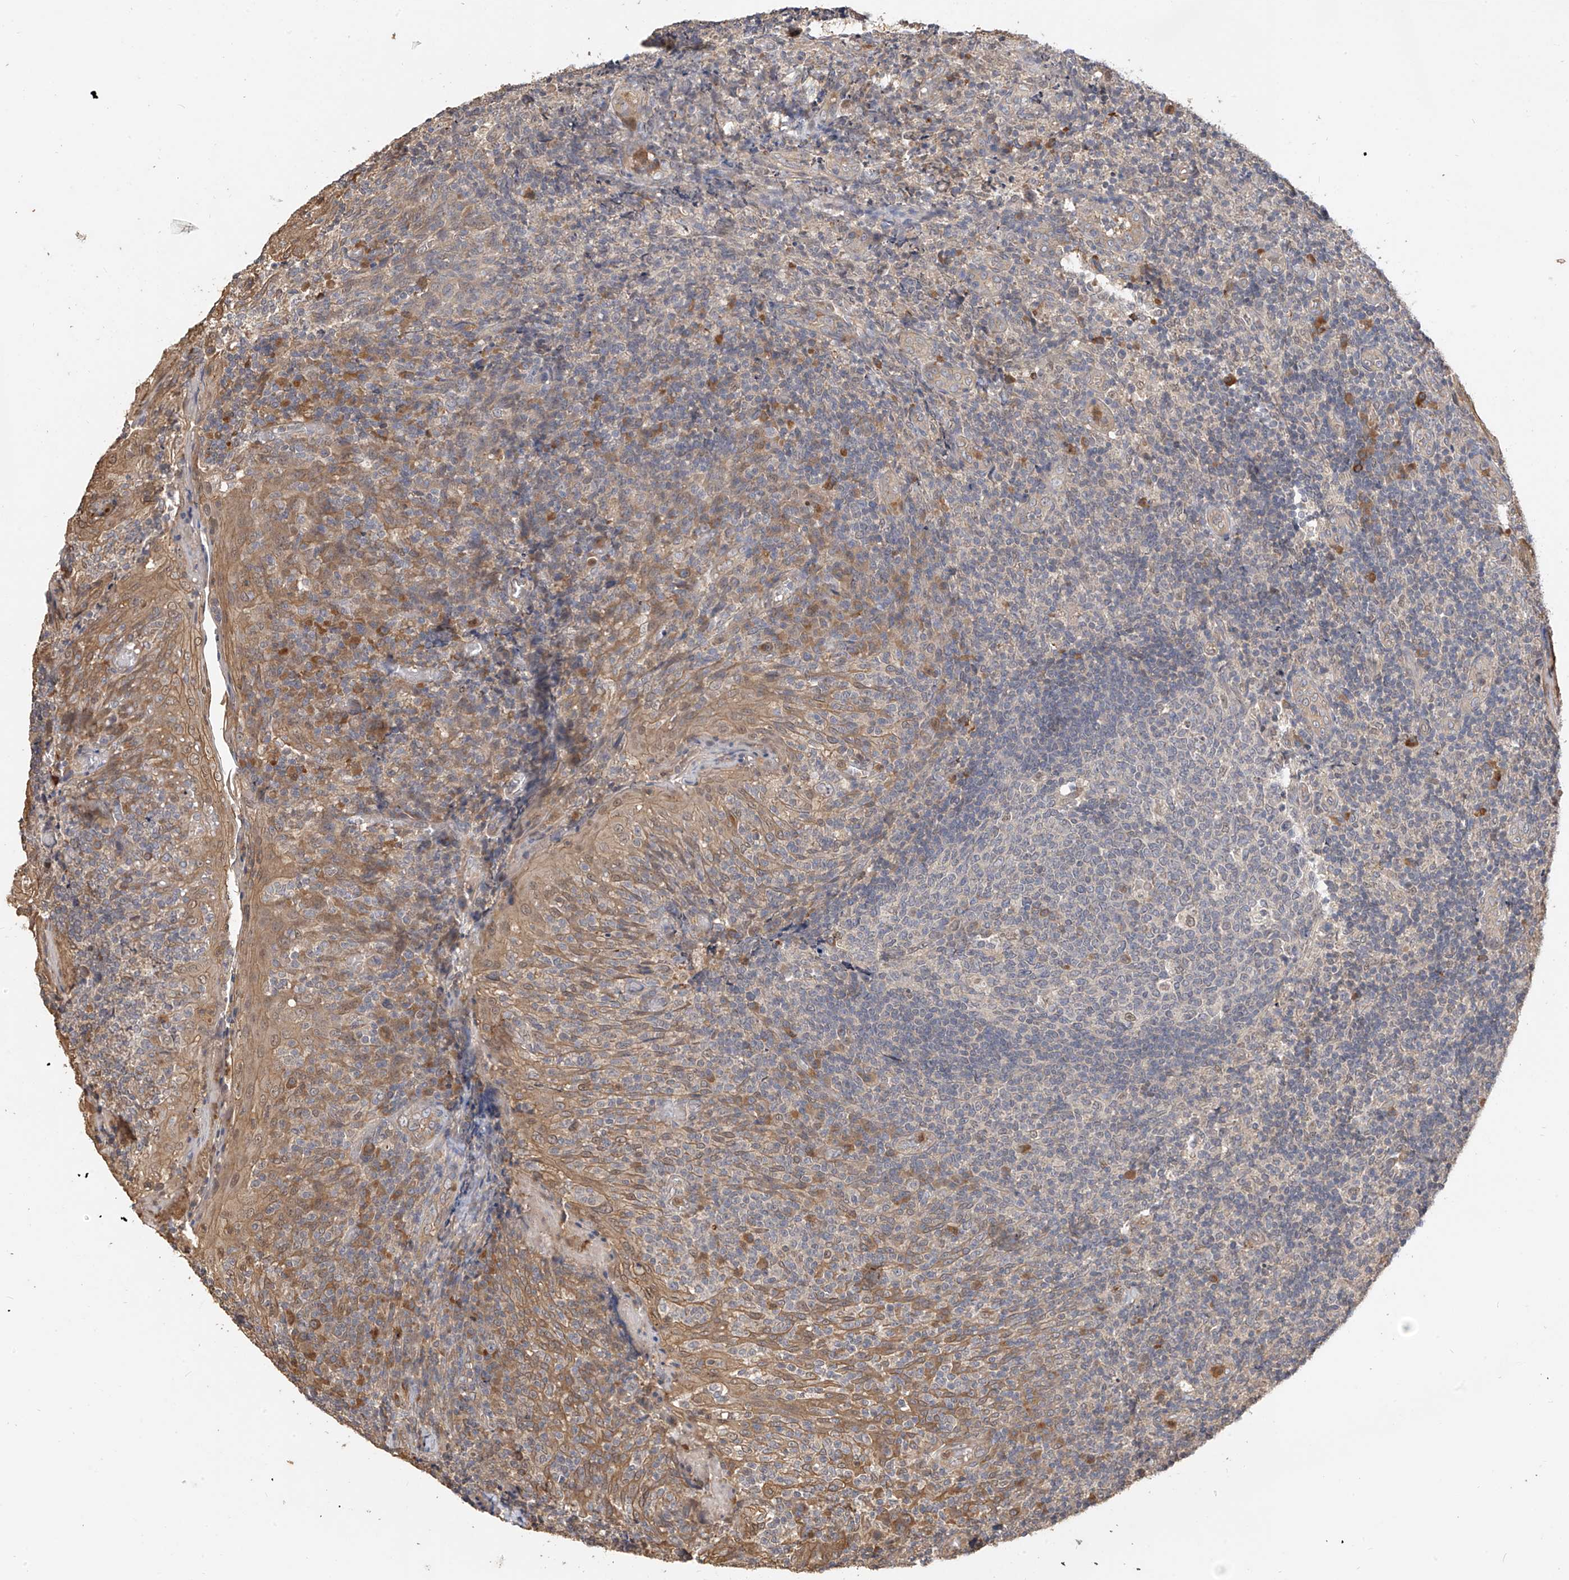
{"staining": {"intensity": "negative", "quantity": "none", "location": "none"}, "tissue": "tonsil", "cell_type": "Germinal center cells", "image_type": "normal", "snomed": [{"axis": "morphology", "description": "Normal tissue, NOS"}, {"axis": "topography", "description": "Tonsil"}], "caption": "This photomicrograph is of benign tonsil stained with immunohistochemistry (IHC) to label a protein in brown with the nuclei are counter-stained blue. There is no expression in germinal center cells.", "gene": "OFD1", "patient": {"sex": "female", "age": 19}}